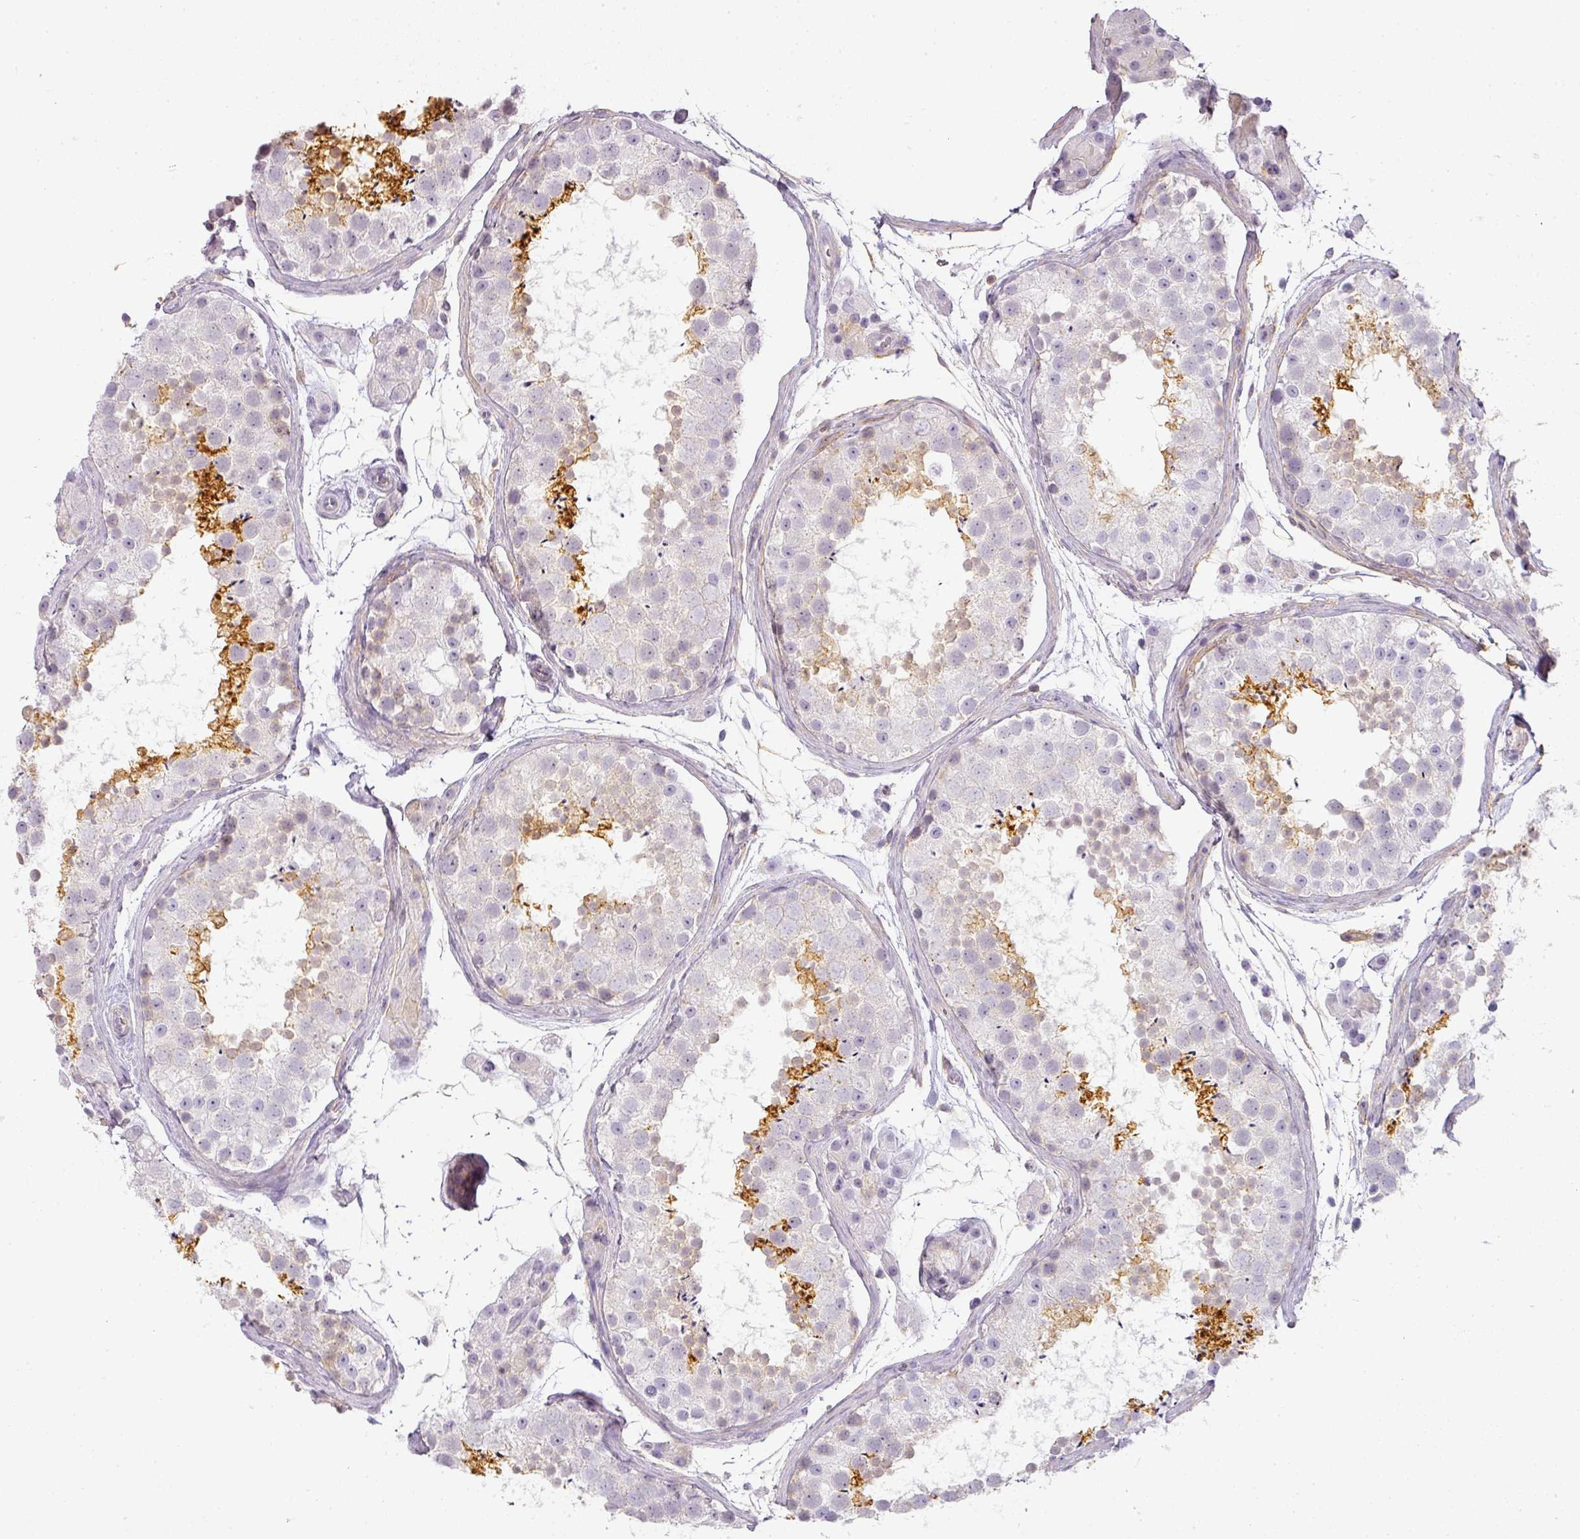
{"staining": {"intensity": "moderate", "quantity": "<25%", "location": "cytoplasmic/membranous"}, "tissue": "testis", "cell_type": "Cells in seminiferous ducts", "image_type": "normal", "snomed": [{"axis": "morphology", "description": "Normal tissue, NOS"}, {"axis": "topography", "description": "Testis"}], "caption": "DAB immunohistochemical staining of benign human testis shows moderate cytoplasmic/membranous protein expression in about <25% of cells in seminiferous ducts. (brown staining indicates protein expression, while blue staining denotes nuclei).", "gene": "TMEM42", "patient": {"sex": "male", "age": 41}}